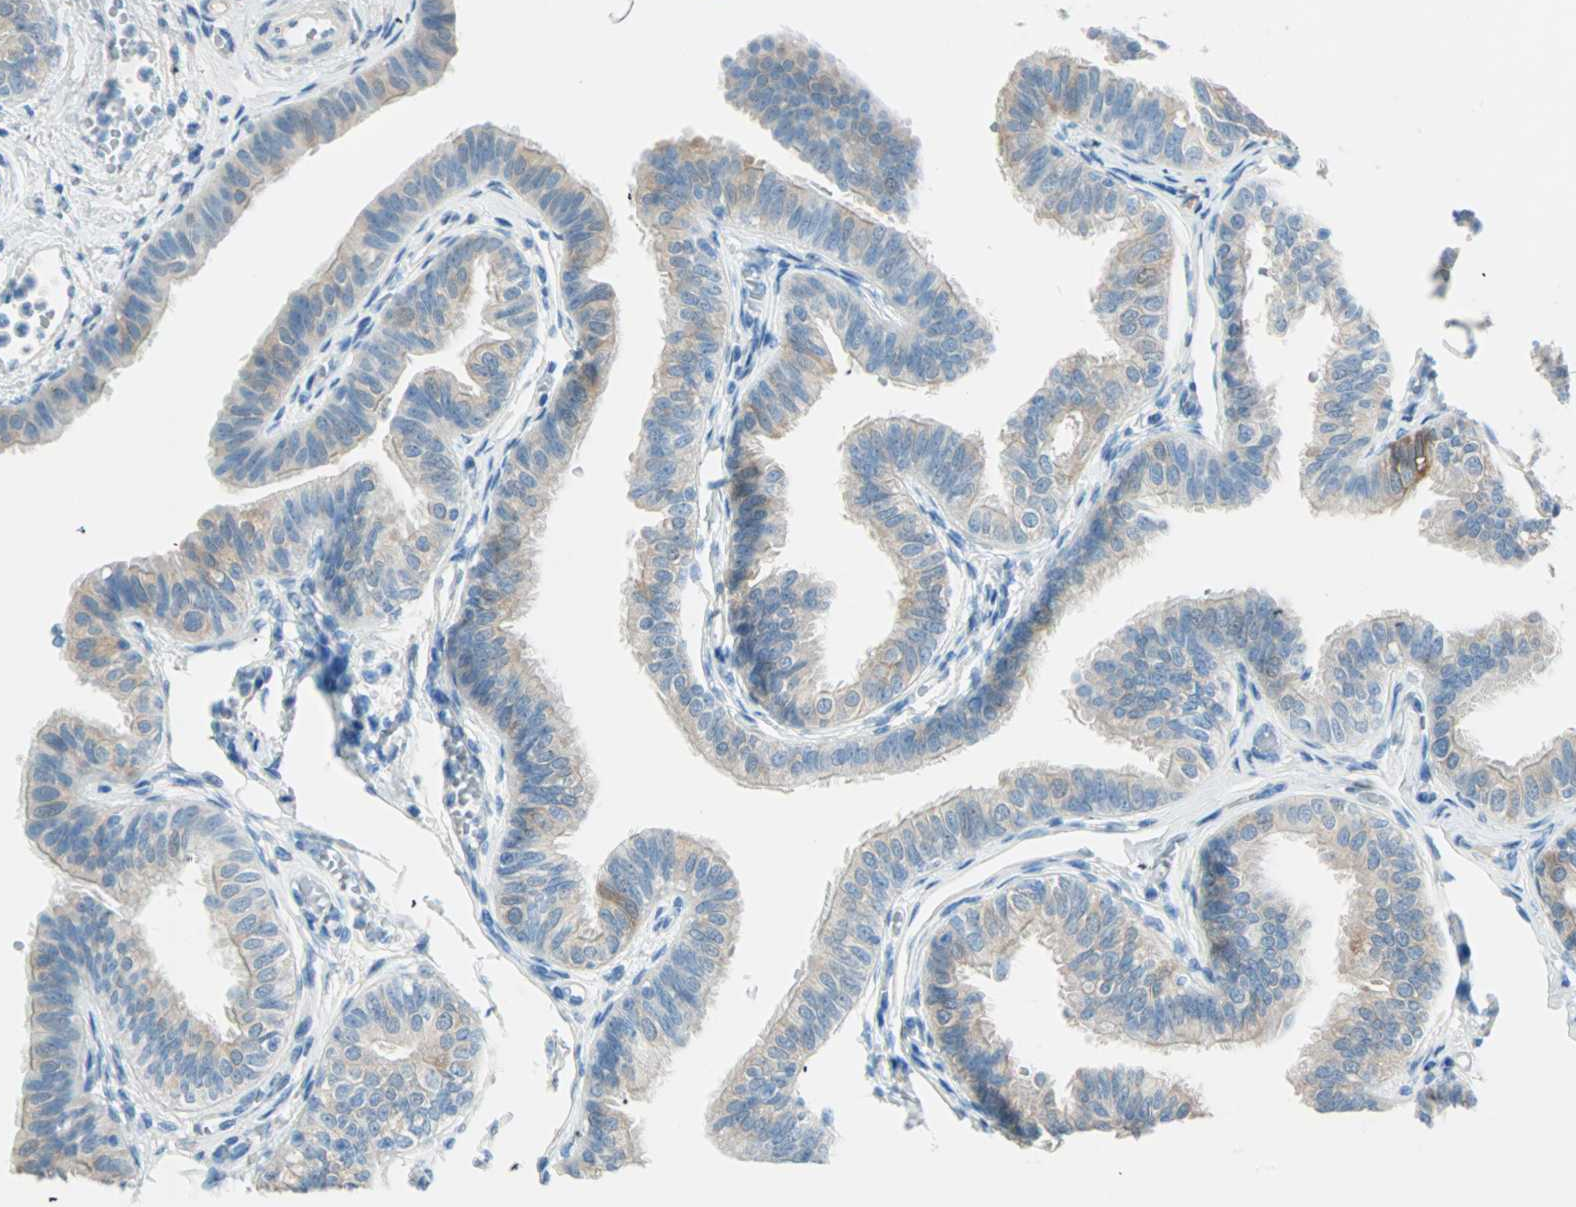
{"staining": {"intensity": "moderate", "quantity": "25%-75%", "location": "cytoplasmic/membranous"}, "tissue": "fallopian tube", "cell_type": "Glandular cells", "image_type": "normal", "snomed": [{"axis": "morphology", "description": "Normal tissue, NOS"}, {"axis": "morphology", "description": "Dermoid, NOS"}, {"axis": "topography", "description": "Fallopian tube"}], "caption": "Human fallopian tube stained for a protein (brown) exhibits moderate cytoplasmic/membranous positive positivity in approximately 25%-75% of glandular cells.", "gene": "ATF6", "patient": {"sex": "female", "age": 33}}